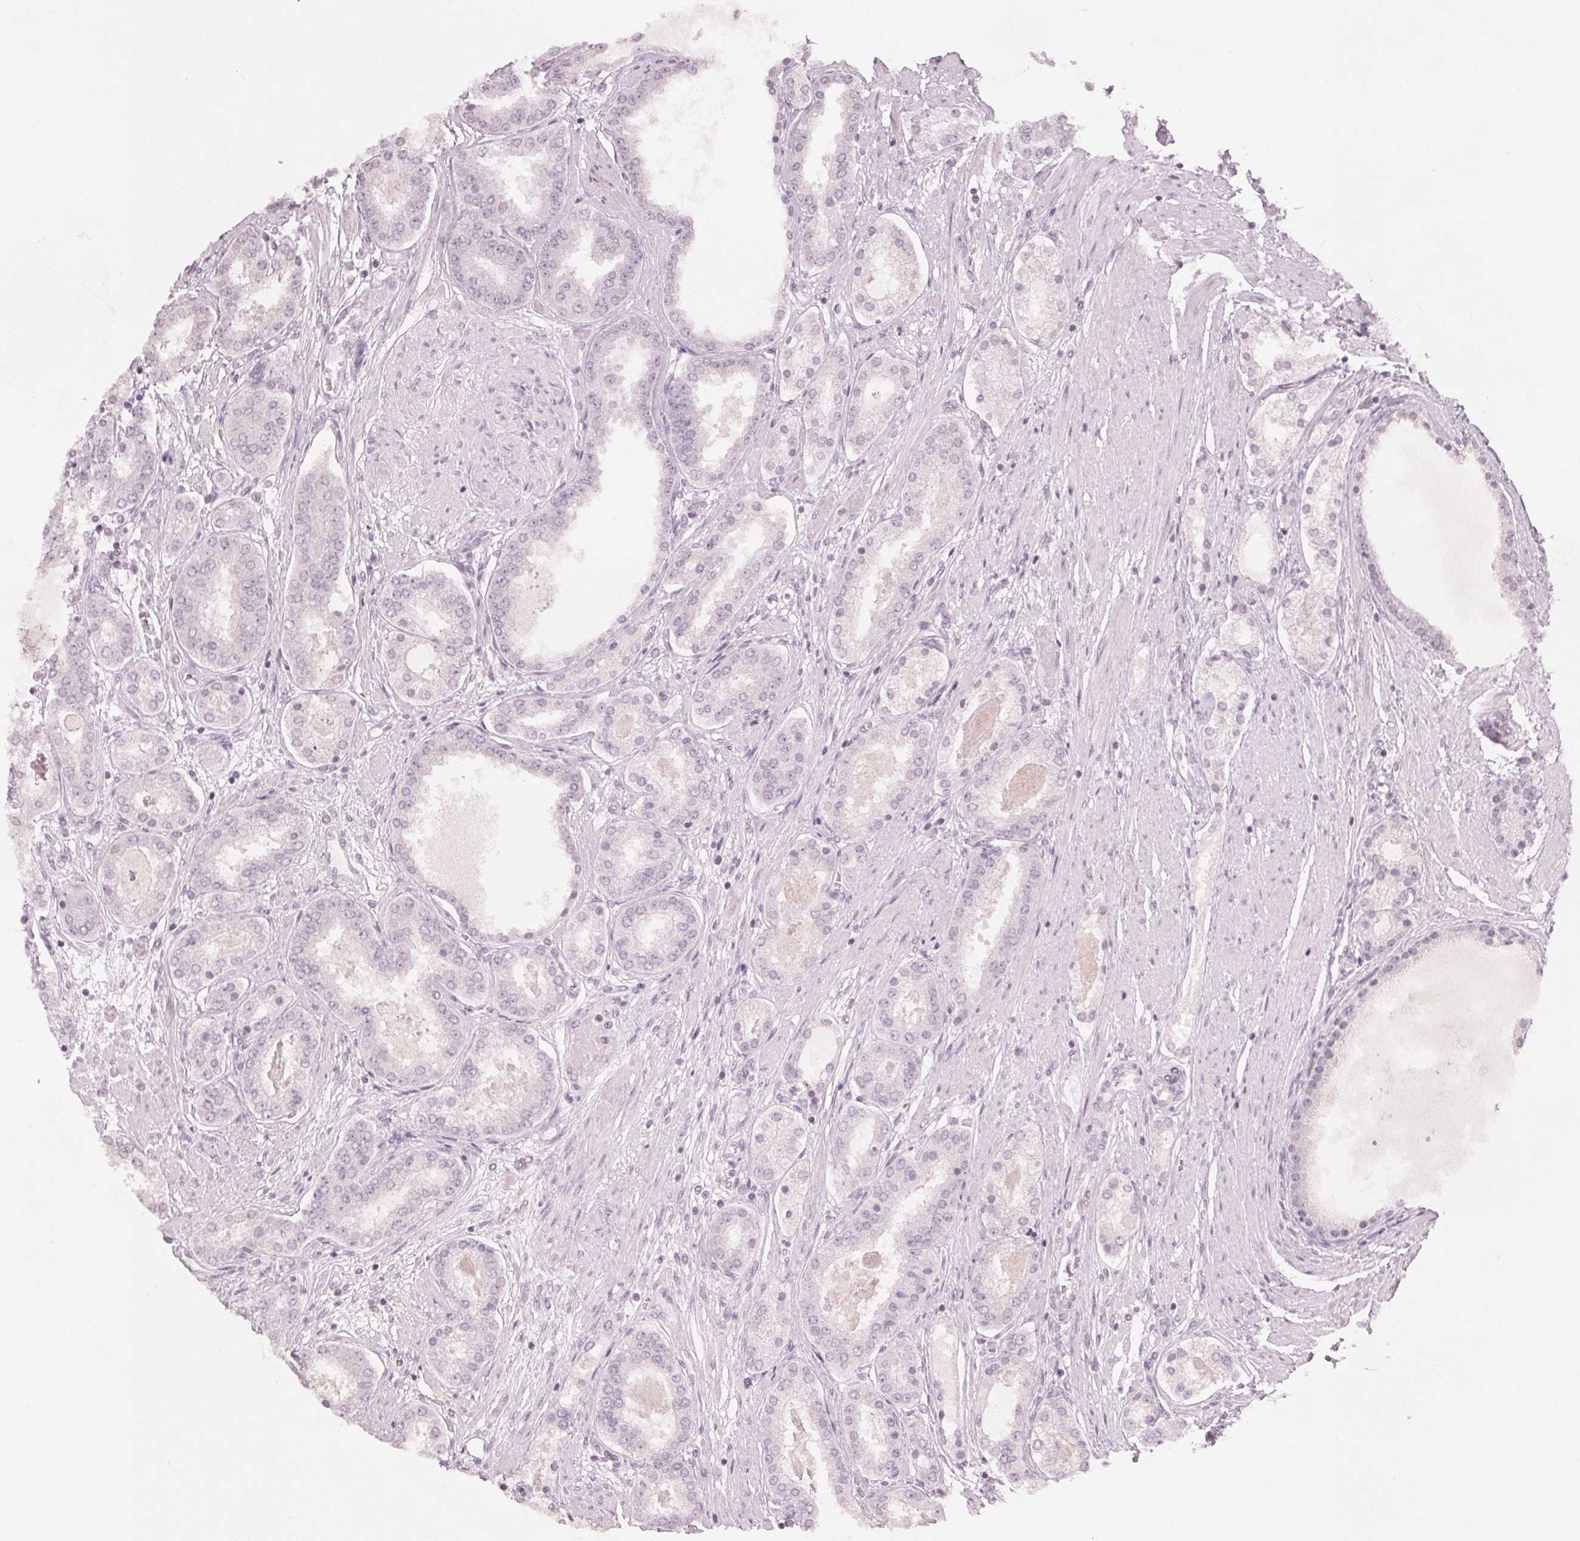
{"staining": {"intensity": "negative", "quantity": "none", "location": "none"}, "tissue": "prostate cancer", "cell_type": "Tumor cells", "image_type": "cancer", "snomed": [{"axis": "morphology", "description": "Adenocarcinoma, High grade"}, {"axis": "topography", "description": "Prostate"}], "caption": "Histopathology image shows no protein staining in tumor cells of prostate adenocarcinoma (high-grade) tissue.", "gene": "SFRP4", "patient": {"sex": "male", "age": 63}}